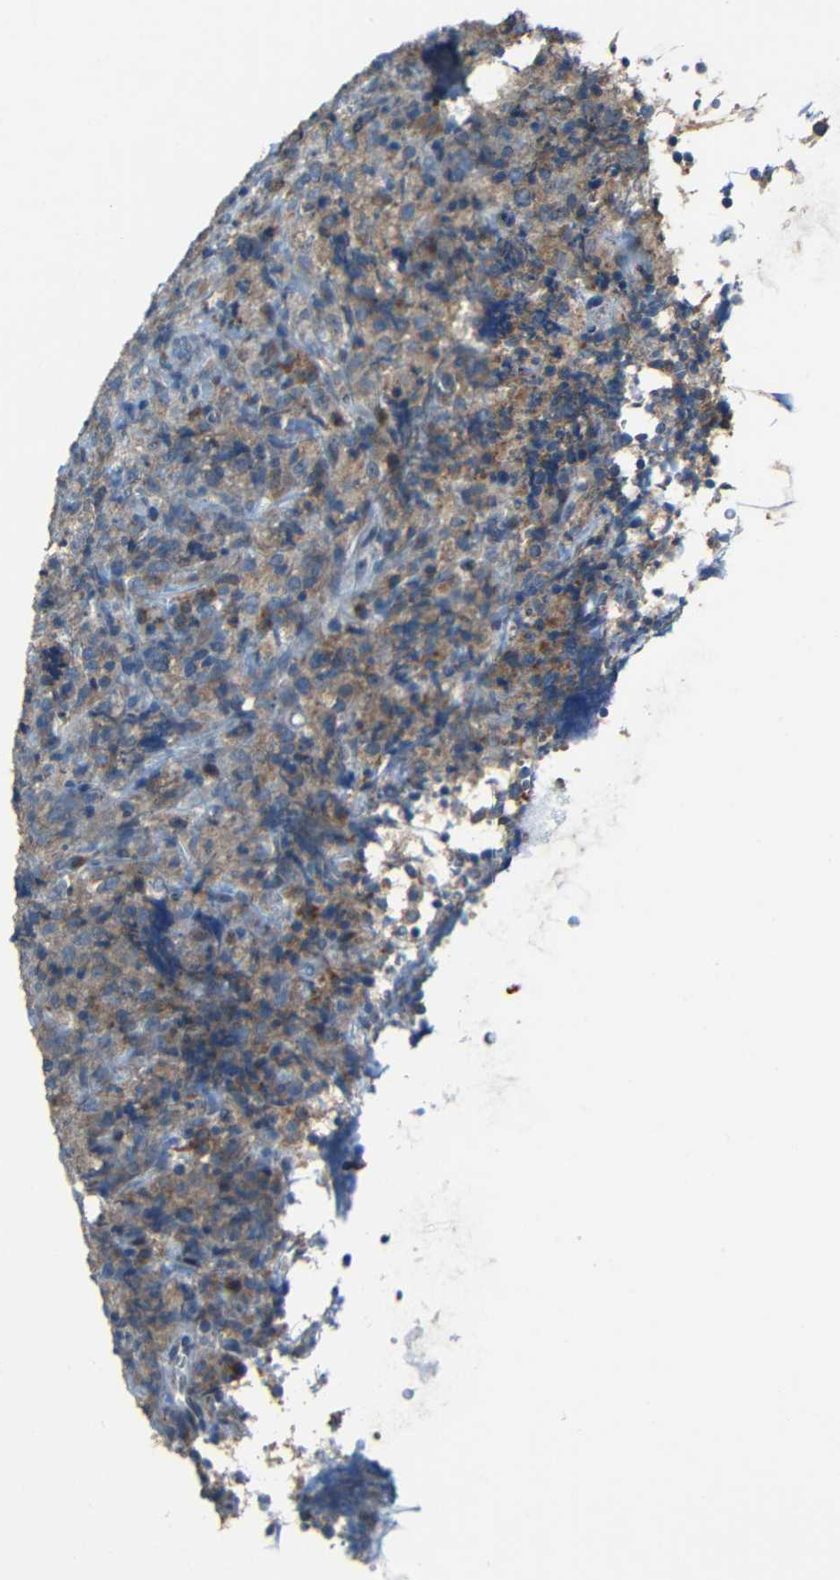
{"staining": {"intensity": "moderate", "quantity": ">75%", "location": "cytoplasmic/membranous"}, "tissue": "lymphoma", "cell_type": "Tumor cells", "image_type": "cancer", "snomed": [{"axis": "morphology", "description": "Malignant lymphoma, non-Hodgkin's type, High grade"}, {"axis": "topography", "description": "Tonsil"}], "caption": "Tumor cells exhibit moderate cytoplasmic/membranous staining in approximately >75% of cells in high-grade malignant lymphoma, non-Hodgkin's type. (DAB = brown stain, brightfield microscopy at high magnification).", "gene": "DNAJC5", "patient": {"sex": "female", "age": 36}}